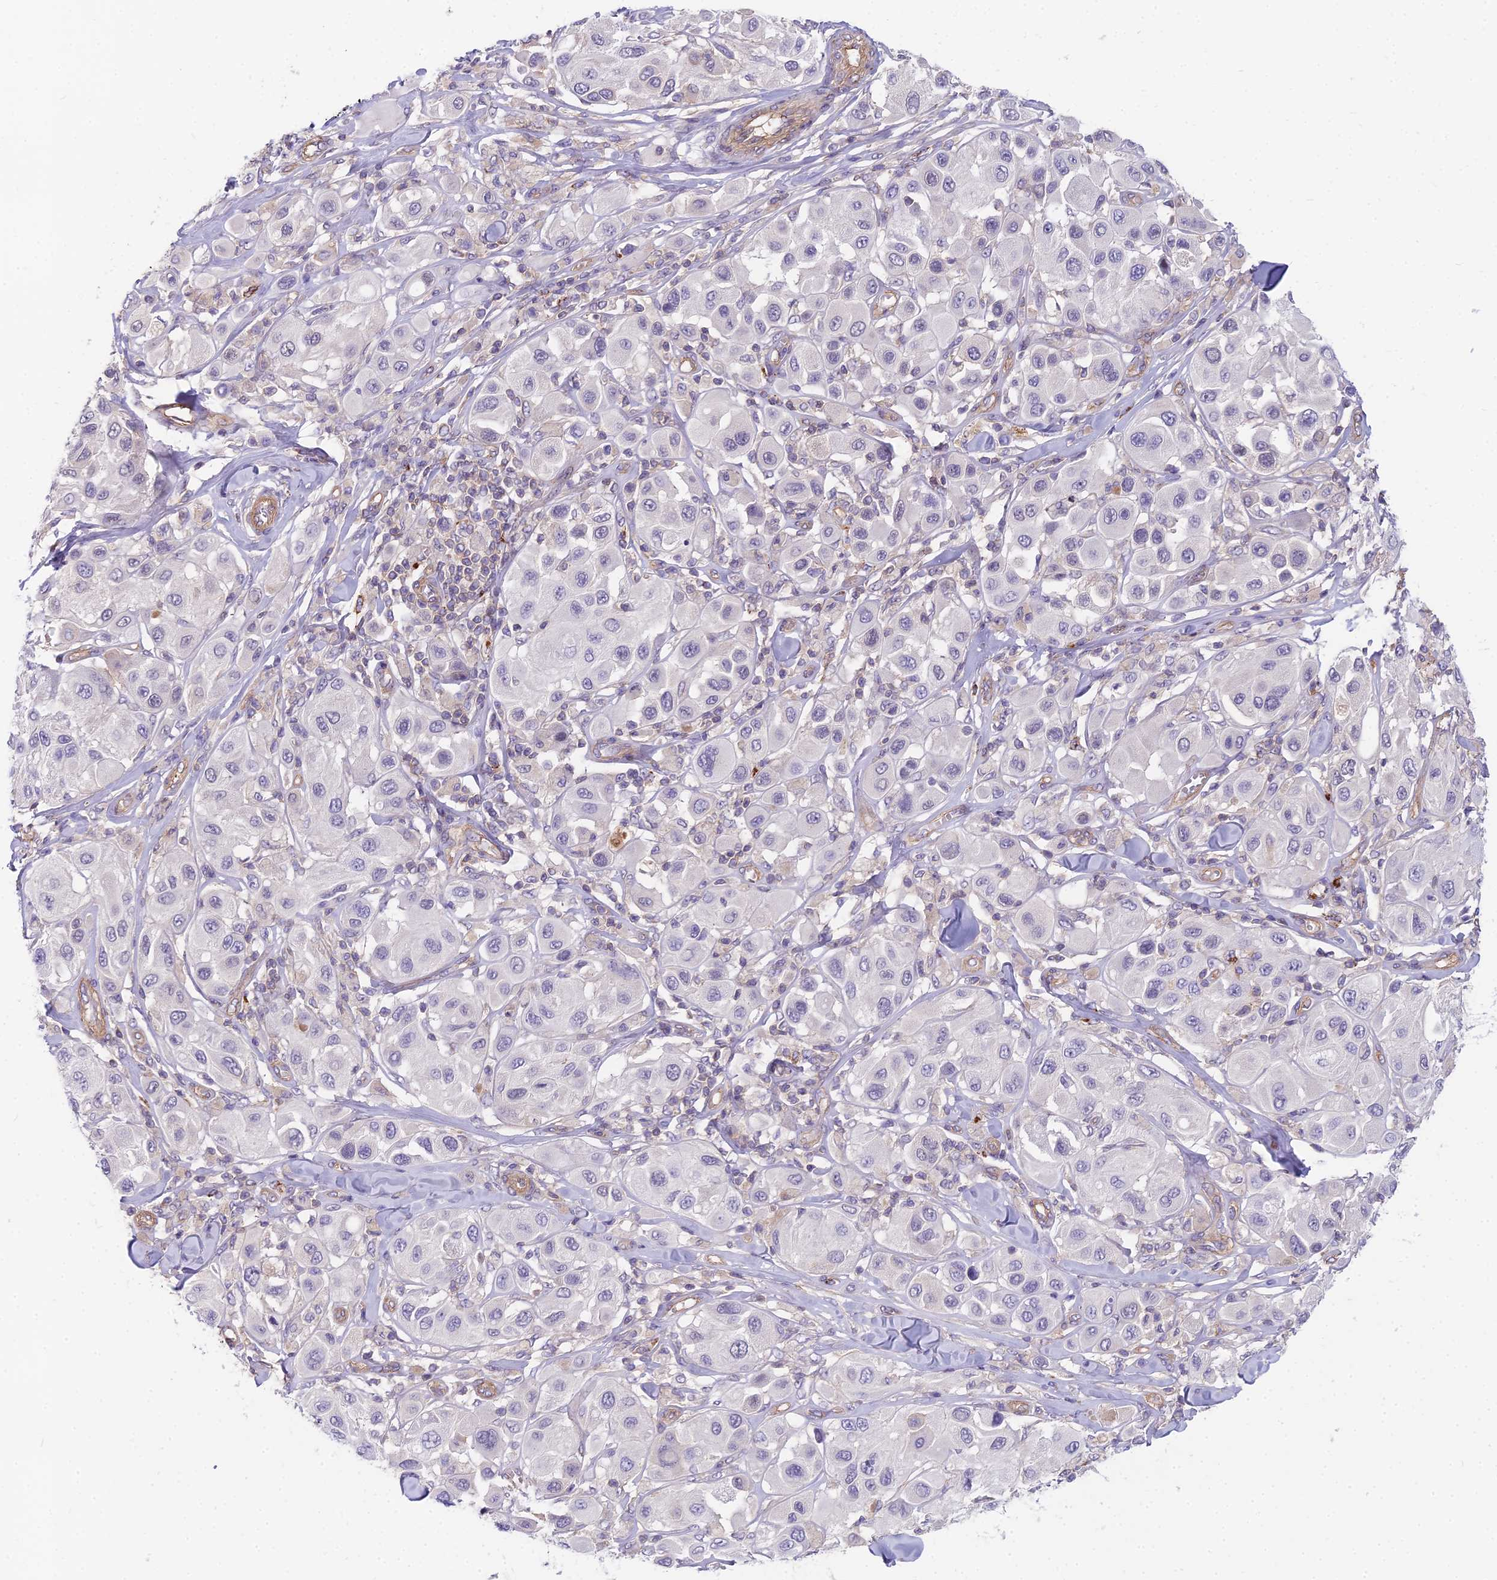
{"staining": {"intensity": "negative", "quantity": "none", "location": "none"}, "tissue": "melanoma", "cell_type": "Tumor cells", "image_type": "cancer", "snomed": [{"axis": "morphology", "description": "Malignant melanoma, Metastatic site"}, {"axis": "topography", "description": "Skin"}], "caption": "Protein analysis of melanoma exhibits no significant expression in tumor cells.", "gene": "HLA-DOA", "patient": {"sex": "male", "age": 41}}